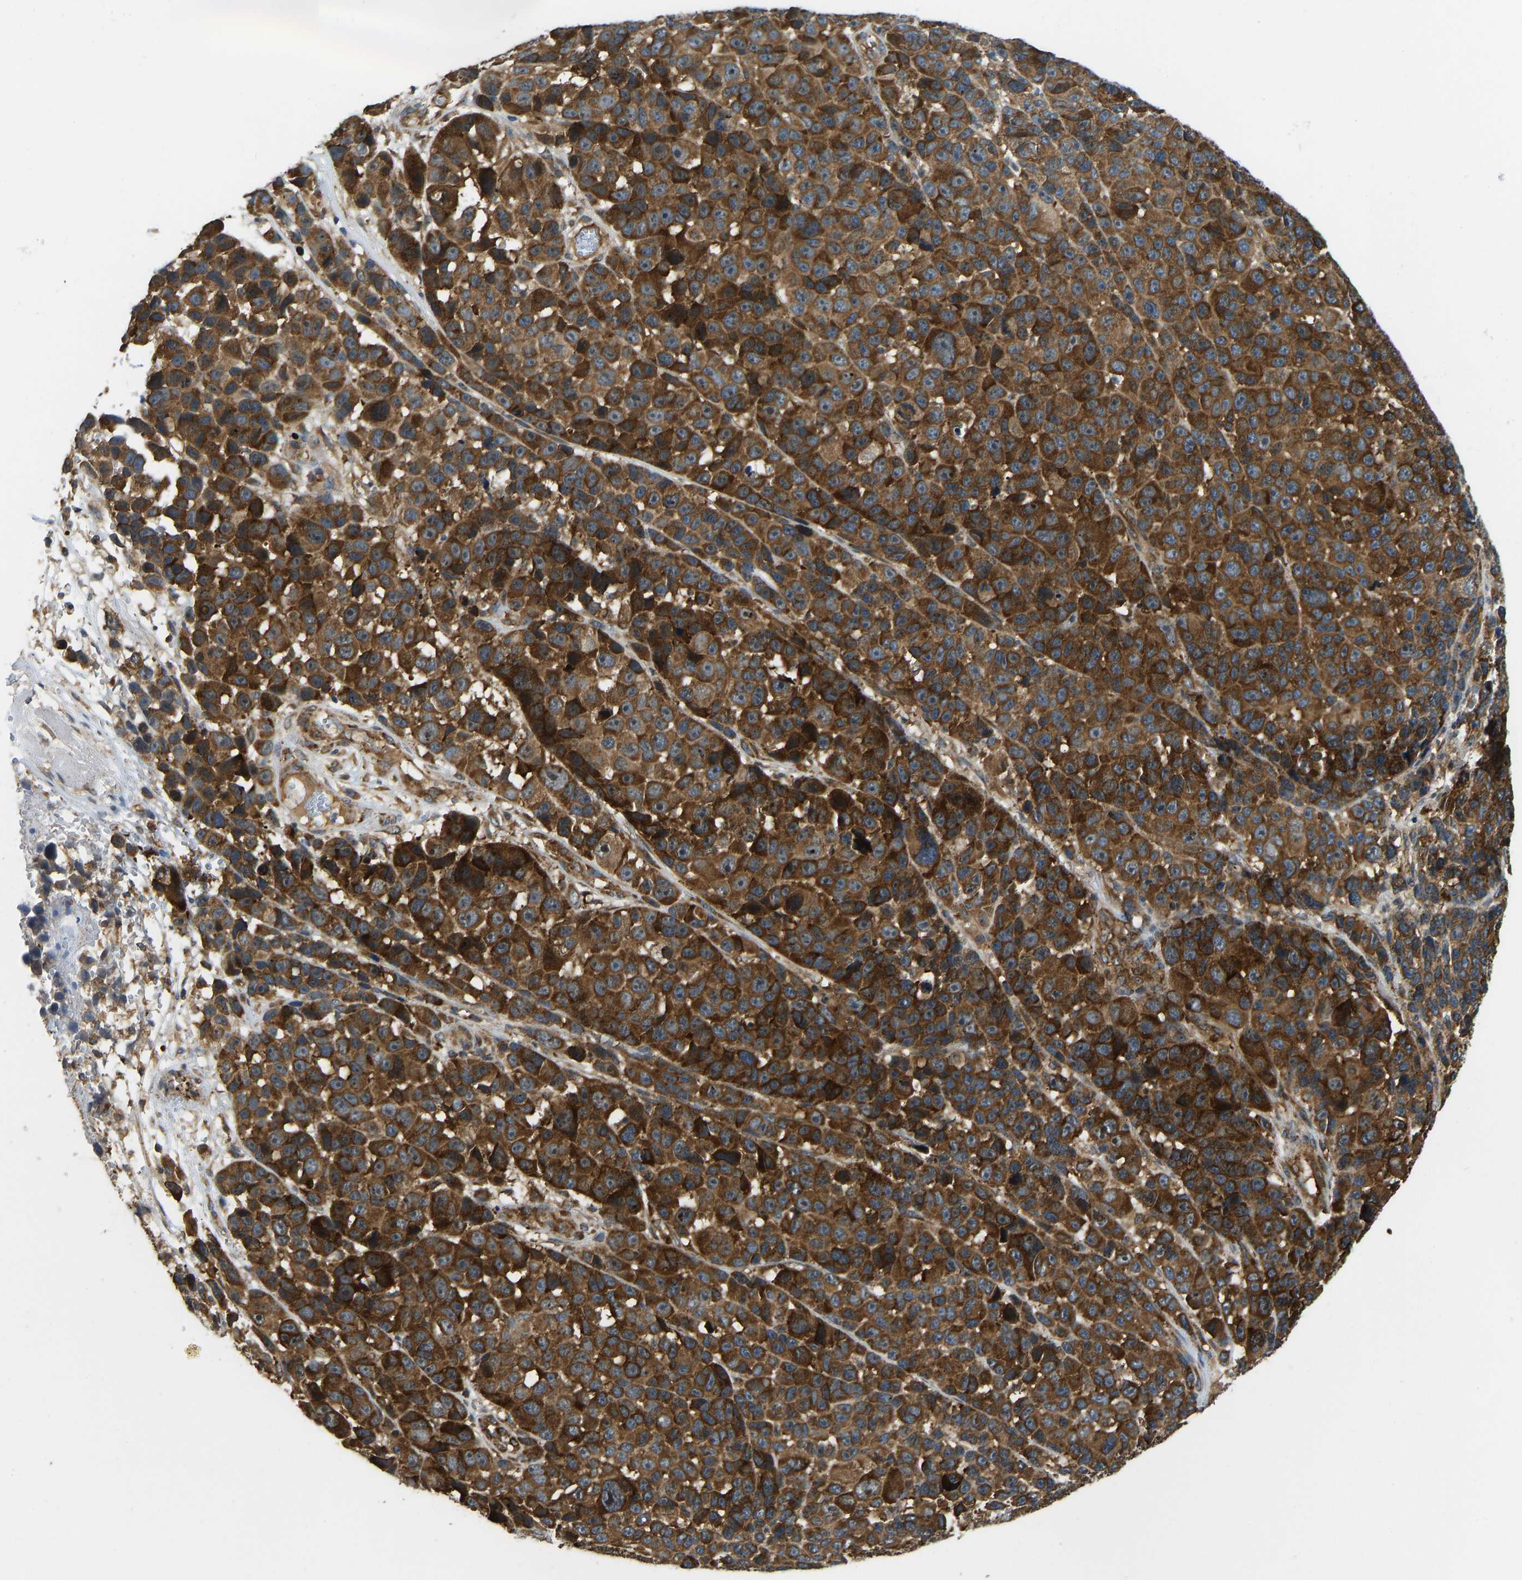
{"staining": {"intensity": "strong", "quantity": ">75%", "location": "cytoplasmic/membranous"}, "tissue": "melanoma", "cell_type": "Tumor cells", "image_type": "cancer", "snomed": [{"axis": "morphology", "description": "Malignant melanoma, NOS"}, {"axis": "topography", "description": "Skin"}], "caption": "Protein expression analysis of human melanoma reveals strong cytoplasmic/membranous positivity in about >75% of tumor cells.", "gene": "RASGRF2", "patient": {"sex": "male", "age": 53}}